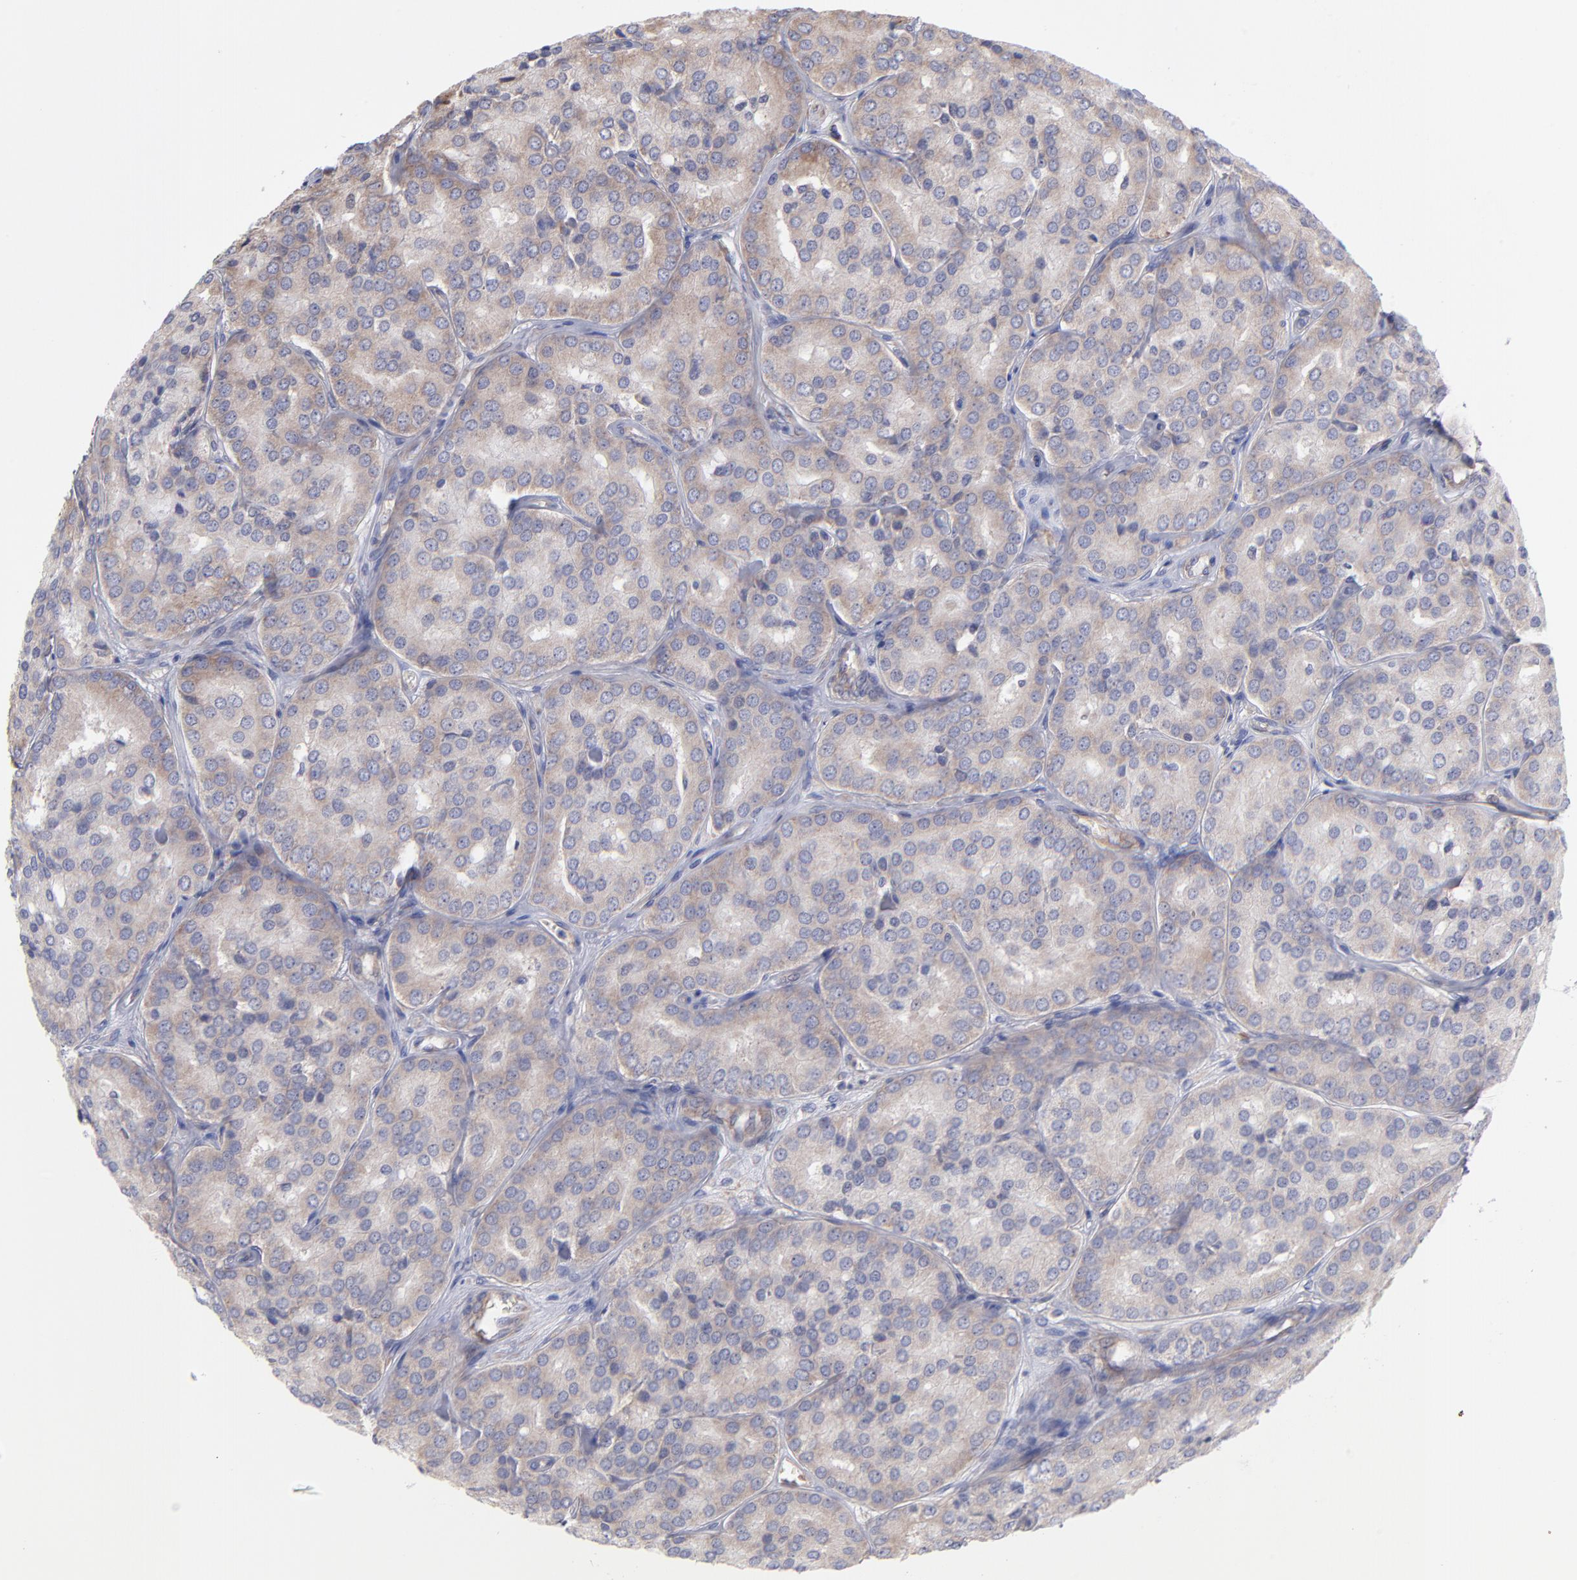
{"staining": {"intensity": "weak", "quantity": "<25%", "location": "cytoplasmic/membranous"}, "tissue": "prostate cancer", "cell_type": "Tumor cells", "image_type": "cancer", "snomed": [{"axis": "morphology", "description": "Adenocarcinoma, High grade"}, {"axis": "topography", "description": "Prostate"}], "caption": "The photomicrograph shows no significant staining in tumor cells of prostate cancer (adenocarcinoma (high-grade)).", "gene": "RPLP0", "patient": {"sex": "male", "age": 64}}